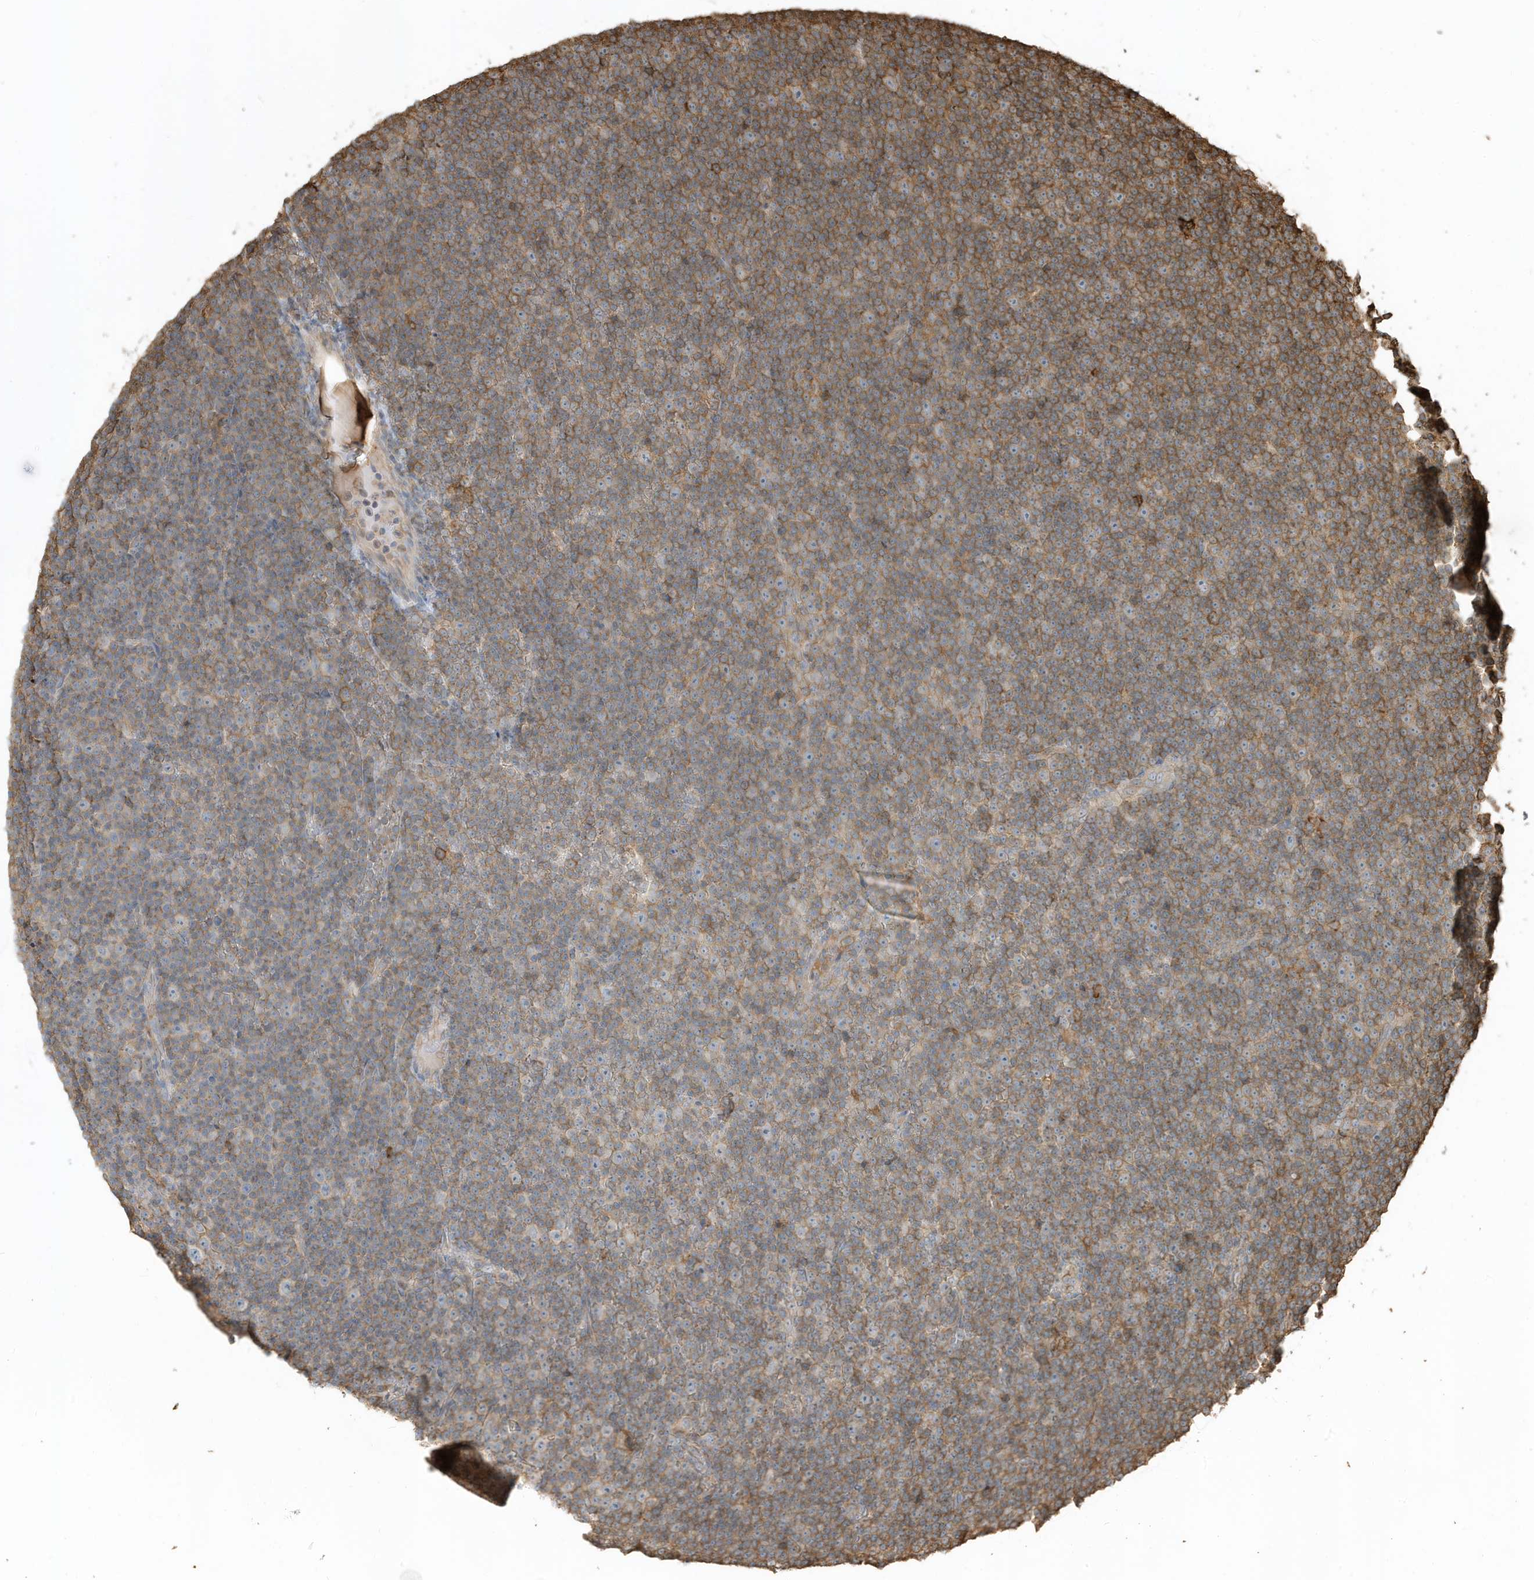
{"staining": {"intensity": "moderate", "quantity": "25%-75%", "location": "cytoplasmic/membranous"}, "tissue": "lymphoma", "cell_type": "Tumor cells", "image_type": "cancer", "snomed": [{"axis": "morphology", "description": "Malignant lymphoma, non-Hodgkin's type, Low grade"}, {"axis": "topography", "description": "Lymph node"}], "caption": "This is a micrograph of immunohistochemistry staining of low-grade malignant lymphoma, non-Hodgkin's type, which shows moderate expression in the cytoplasmic/membranous of tumor cells.", "gene": "ZBTB8A", "patient": {"sex": "female", "age": 67}}